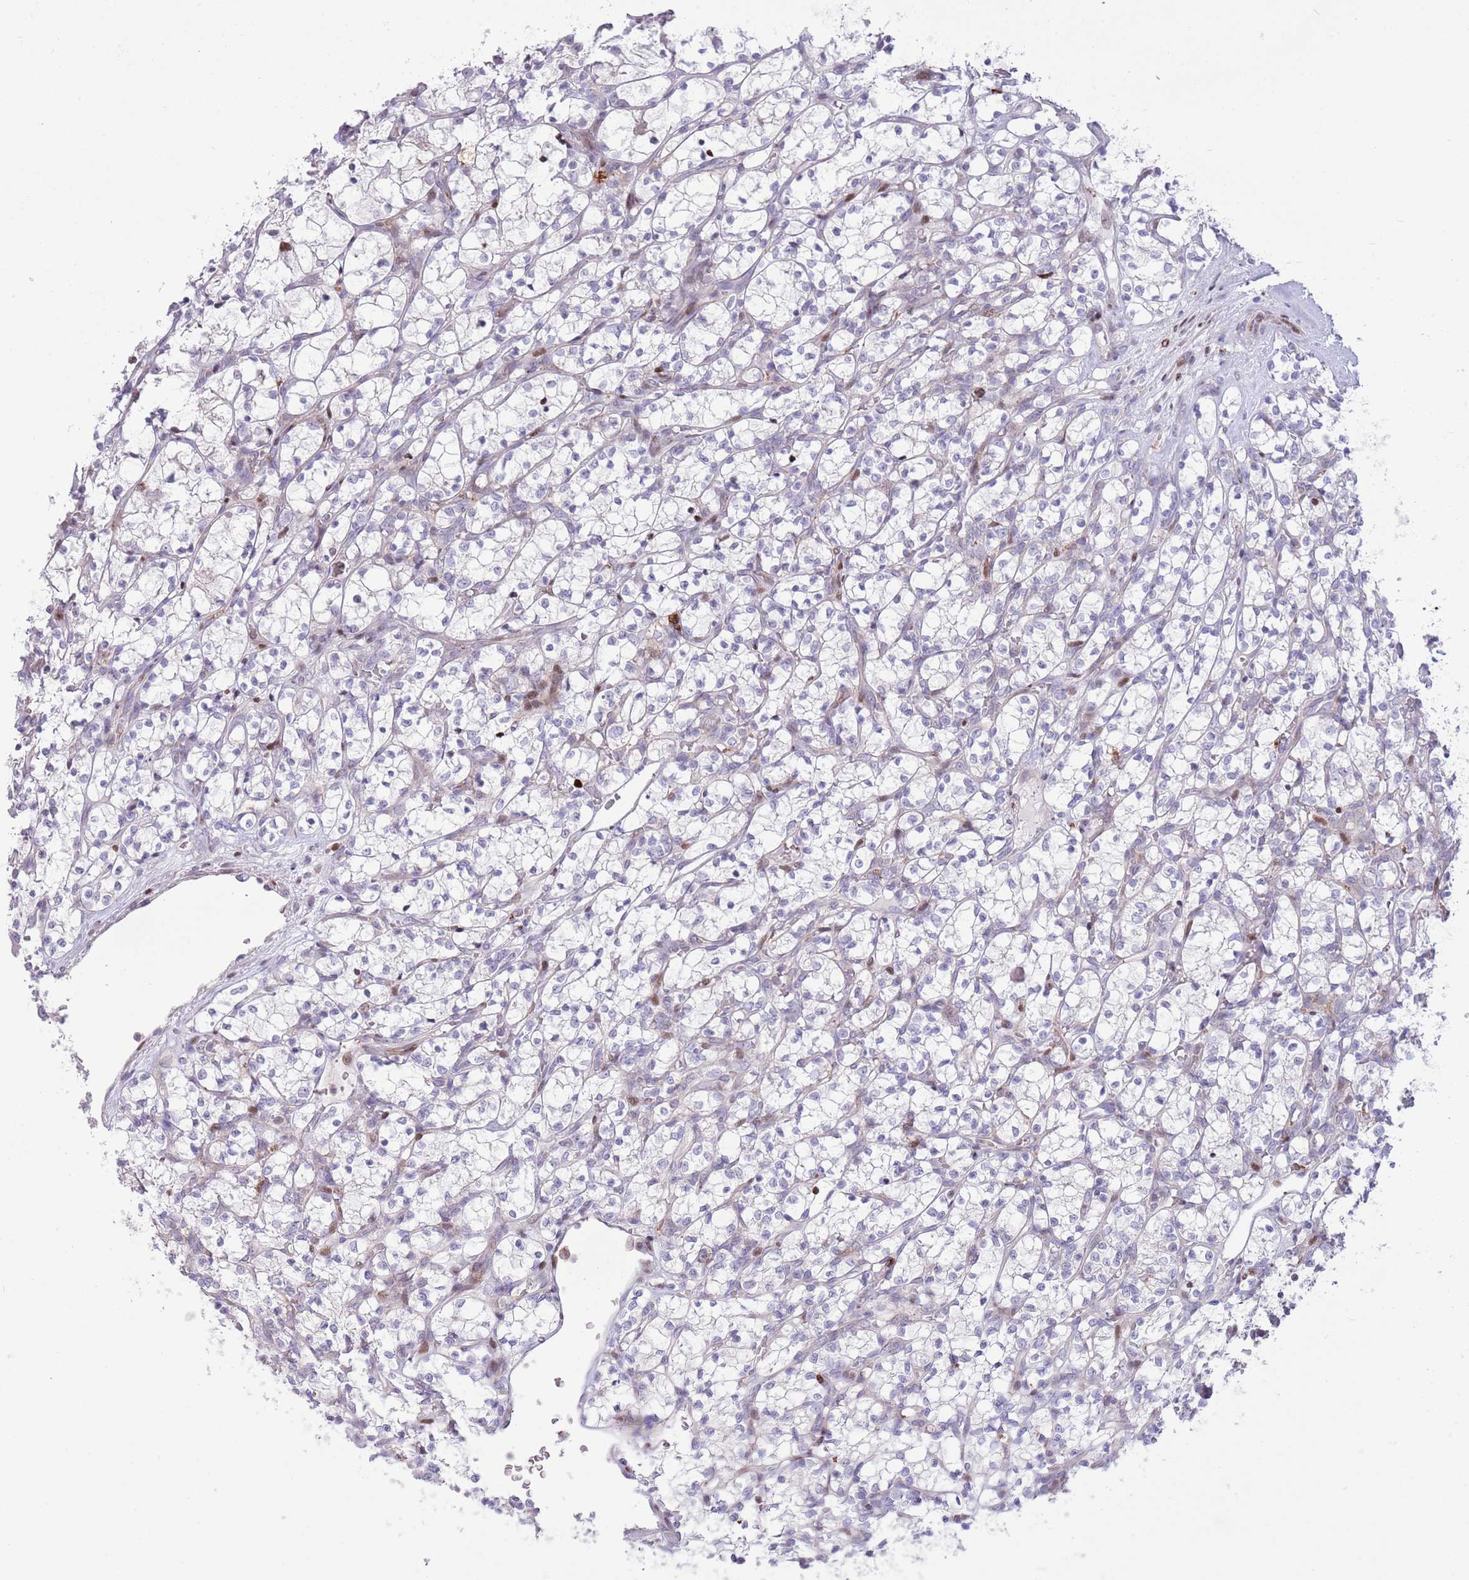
{"staining": {"intensity": "negative", "quantity": "none", "location": "none"}, "tissue": "renal cancer", "cell_type": "Tumor cells", "image_type": "cancer", "snomed": [{"axis": "morphology", "description": "Adenocarcinoma, NOS"}, {"axis": "topography", "description": "Kidney"}], "caption": "Tumor cells are negative for protein expression in human renal cancer. (DAB (3,3'-diaminobenzidine) immunohistochemistry (IHC), high magnification).", "gene": "ANO8", "patient": {"sex": "female", "age": 69}}